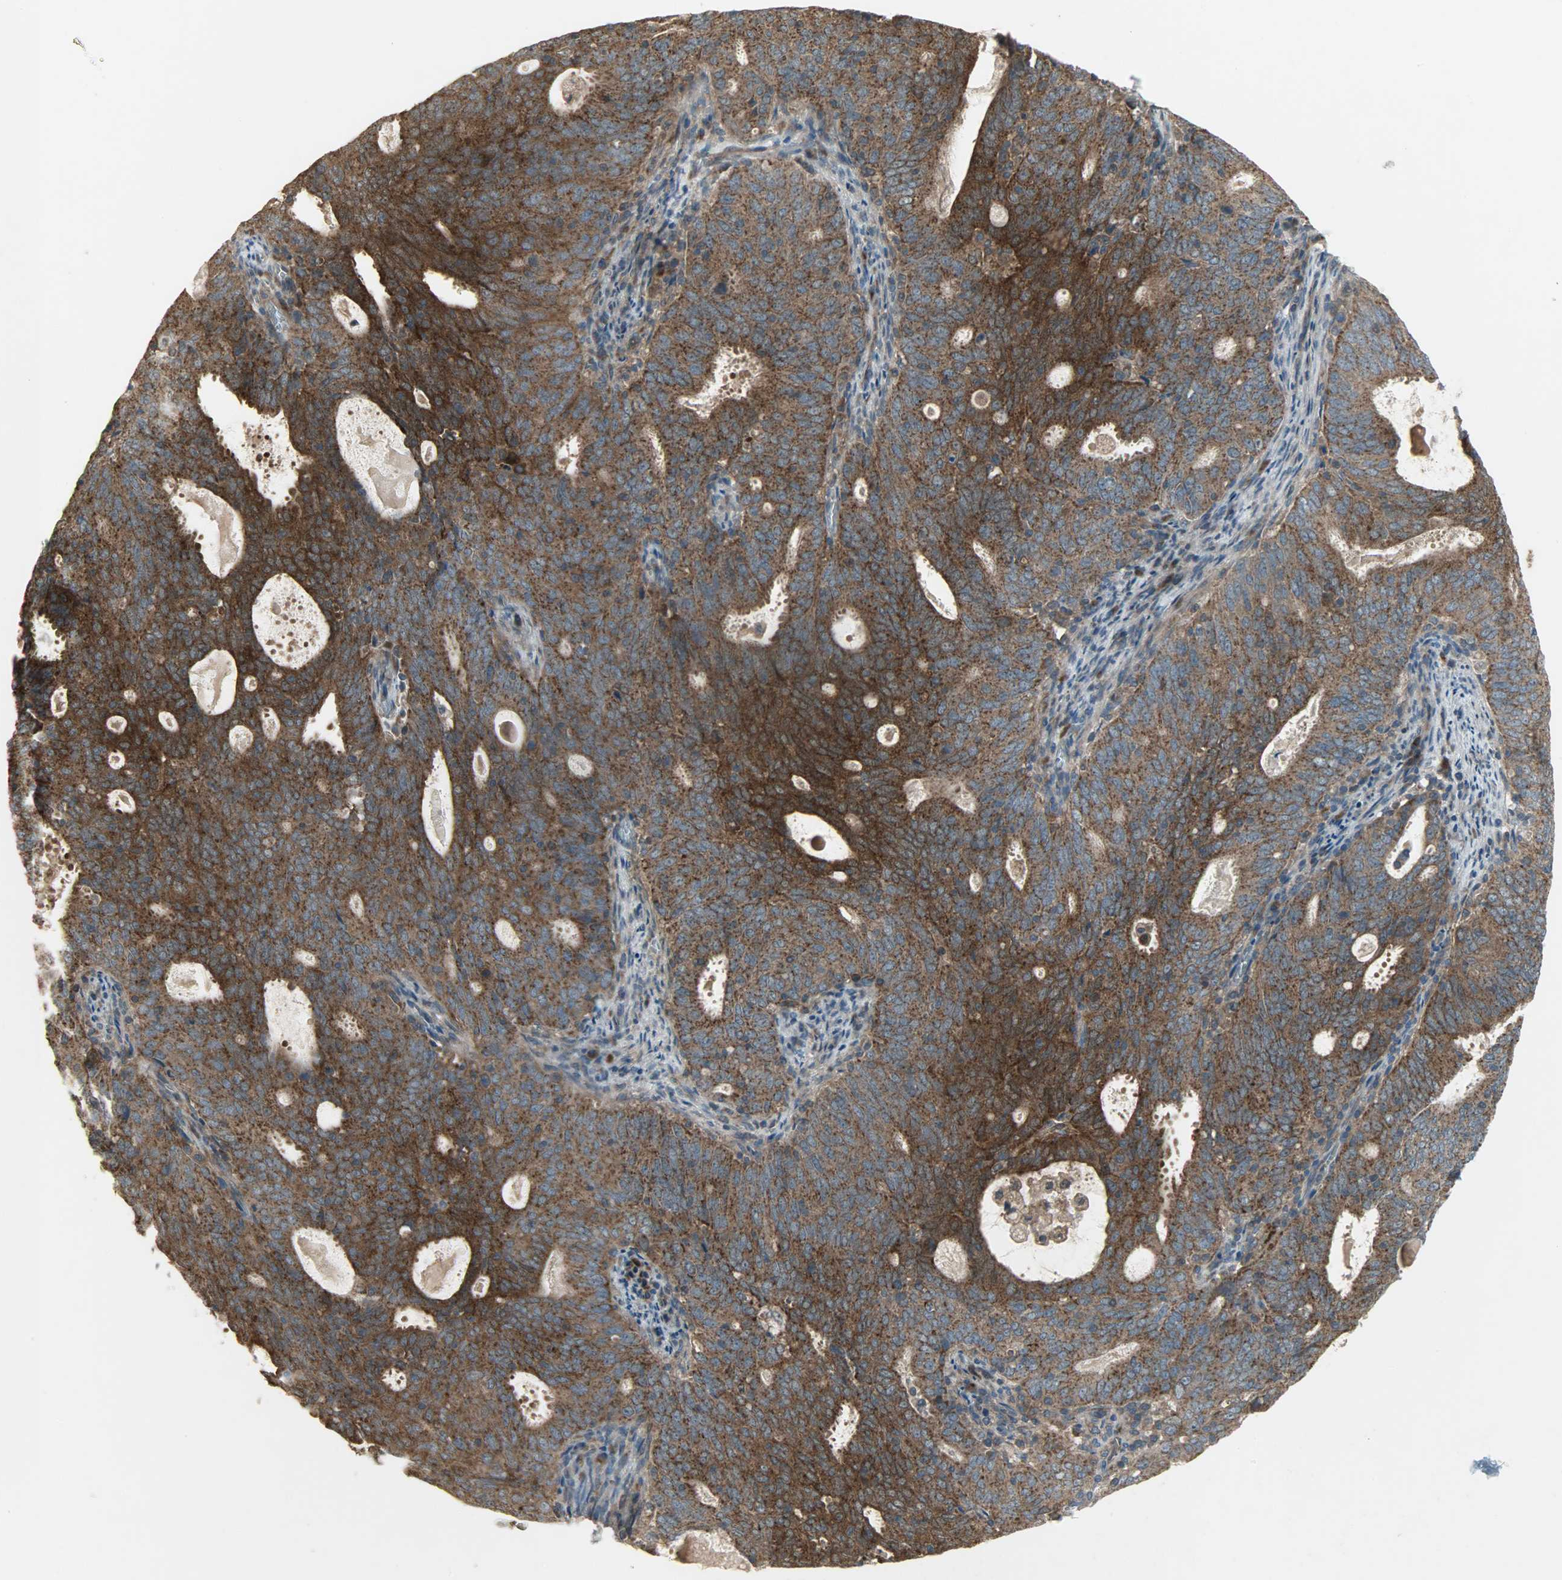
{"staining": {"intensity": "strong", "quantity": ">75%", "location": "cytoplasmic/membranous"}, "tissue": "cervical cancer", "cell_type": "Tumor cells", "image_type": "cancer", "snomed": [{"axis": "morphology", "description": "Adenocarcinoma, NOS"}, {"axis": "topography", "description": "Cervix"}], "caption": "Strong cytoplasmic/membranous positivity for a protein is seen in about >75% of tumor cells of cervical cancer (adenocarcinoma) using immunohistochemistry.", "gene": "AMT", "patient": {"sex": "female", "age": 44}}